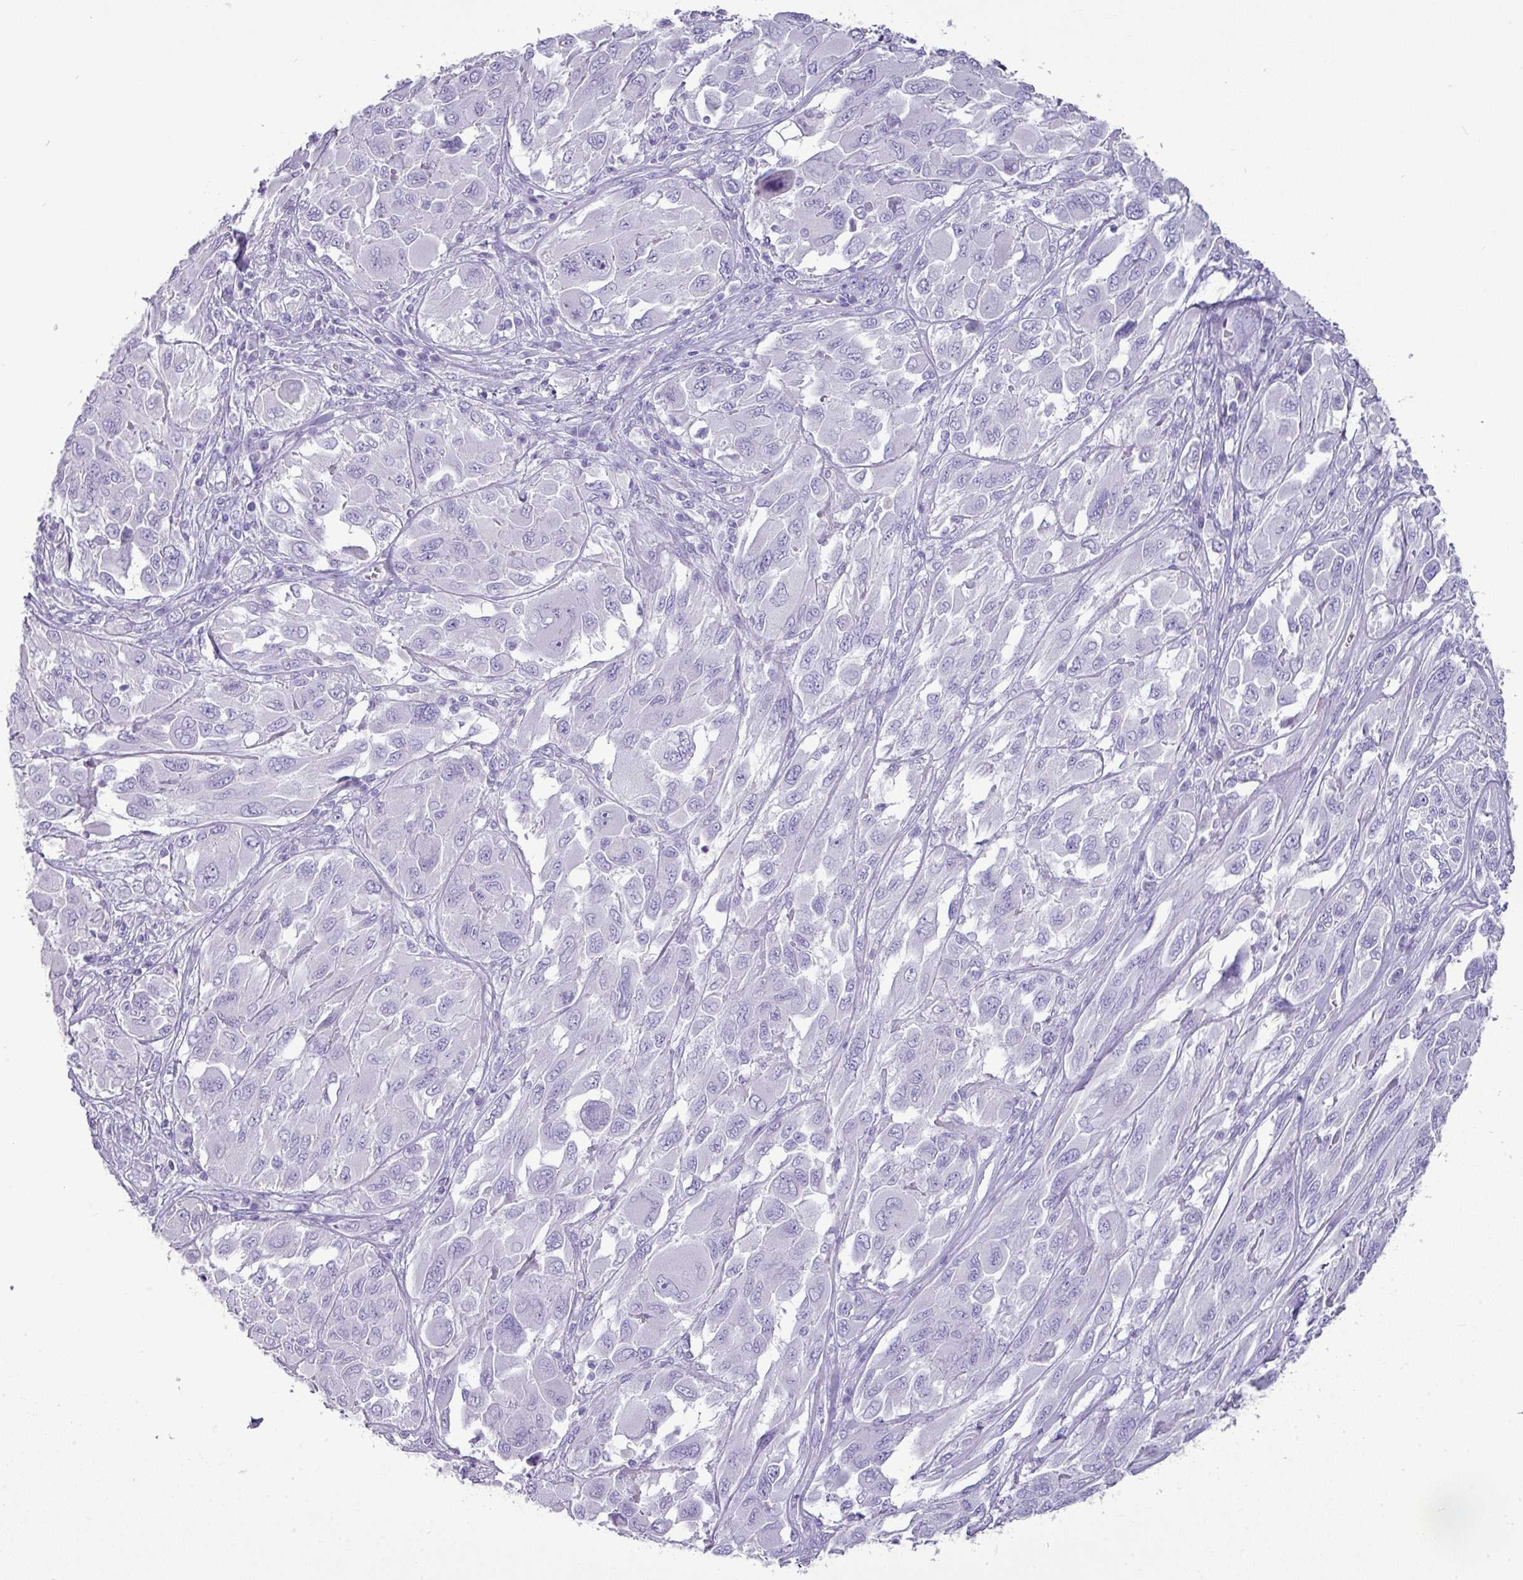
{"staining": {"intensity": "negative", "quantity": "none", "location": "none"}, "tissue": "melanoma", "cell_type": "Tumor cells", "image_type": "cancer", "snomed": [{"axis": "morphology", "description": "Malignant melanoma, NOS"}, {"axis": "topography", "description": "Skin"}], "caption": "Tumor cells show no significant protein expression in malignant melanoma.", "gene": "GSTA3", "patient": {"sex": "female", "age": 91}}